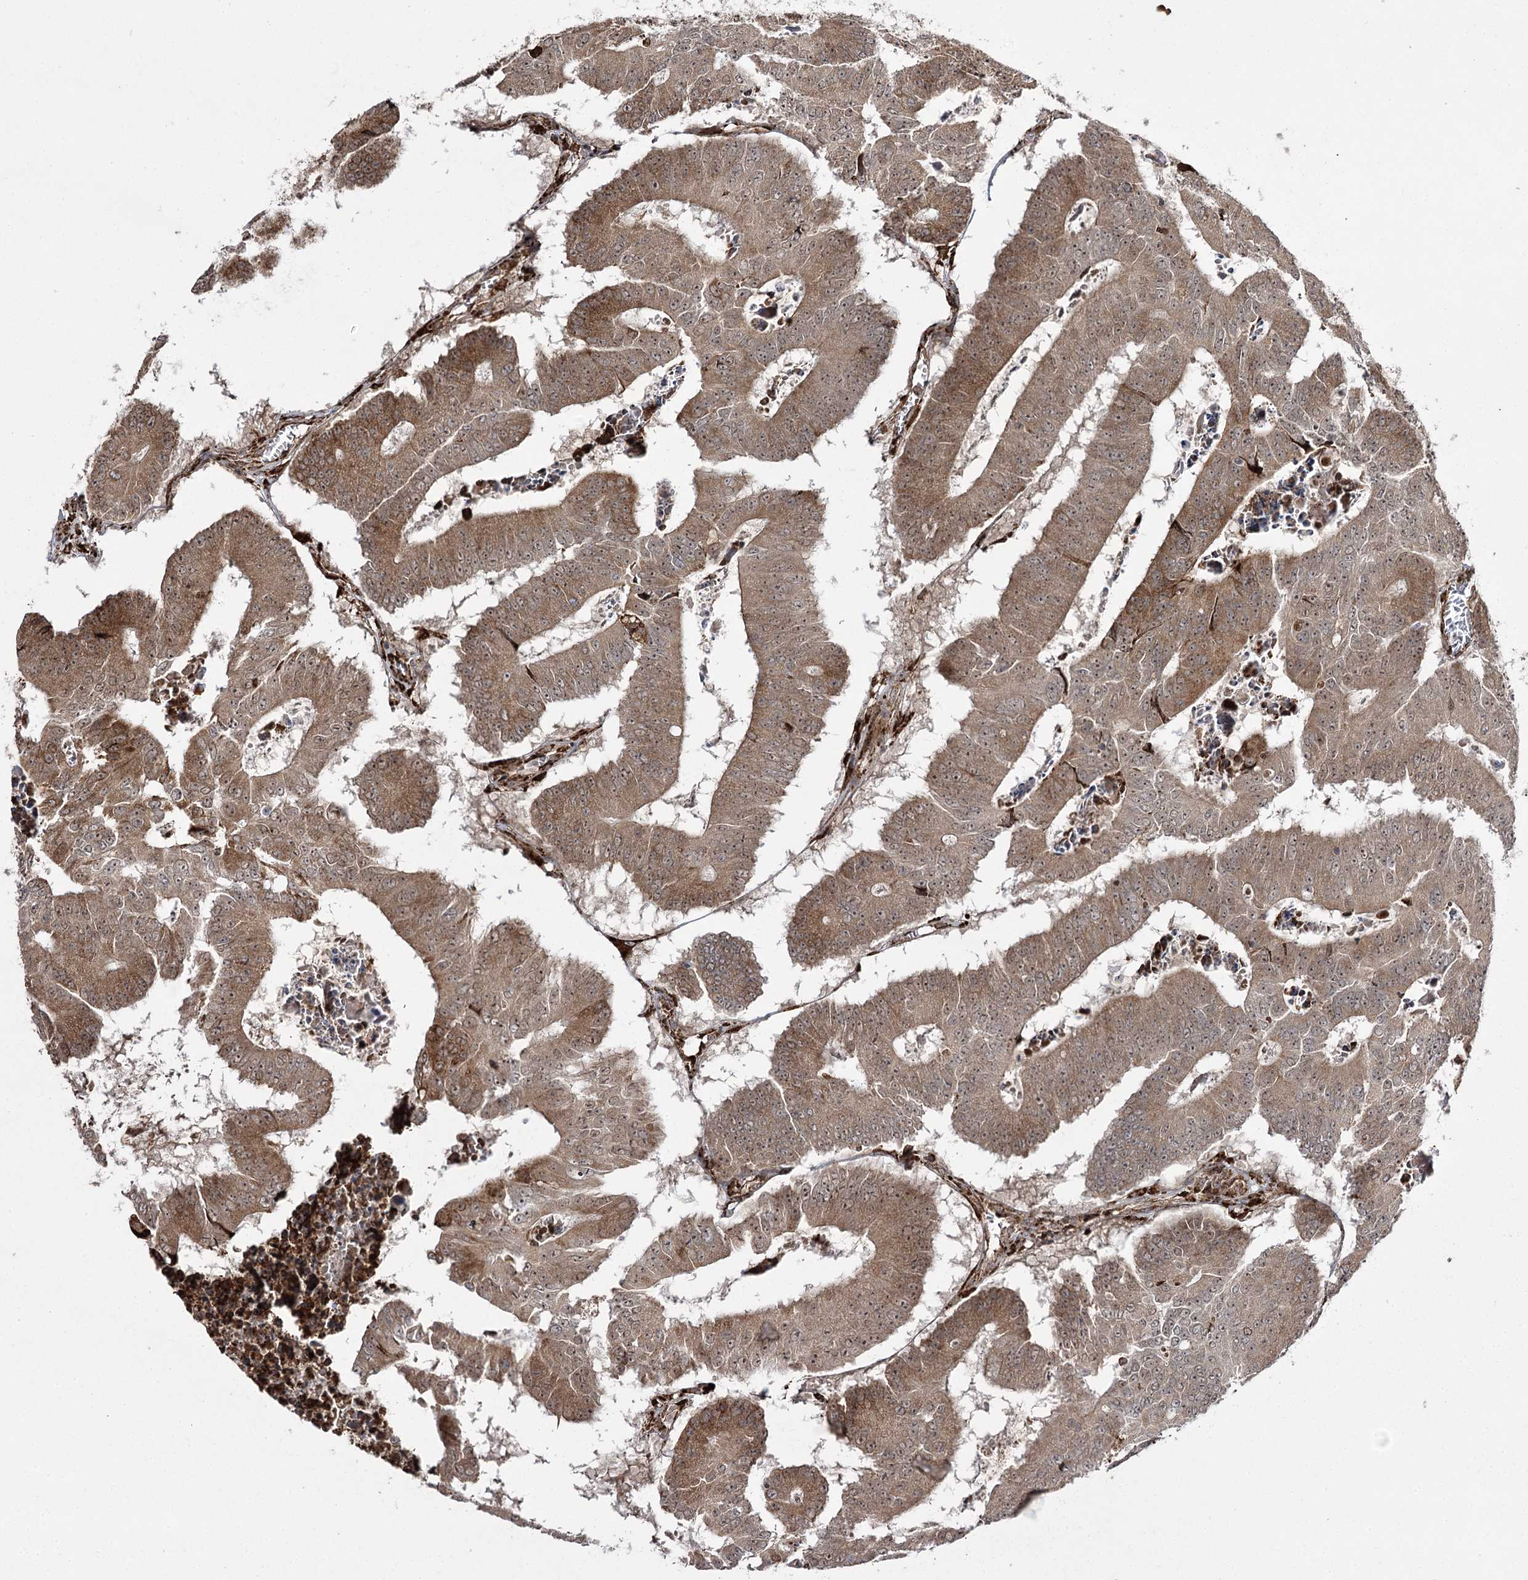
{"staining": {"intensity": "moderate", "quantity": ">75%", "location": "cytoplasmic/membranous,nuclear"}, "tissue": "colorectal cancer", "cell_type": "Tumor cells", "image_type": "cancer", "snomed": [{"axis": "morphology", "description": "Adenocarcinoma, NOS"}, {"axis": "topography", "description": "Colon"}], "caption": "Adenocarcinoma (colorectal) stained for a protein (brown) shows moderate cytoplasmic/membranous and nuclear positive staining in approximately >75% of tumor cells.", "gene": "FANCL", "patient": {"sex": "male", "age": 87}}